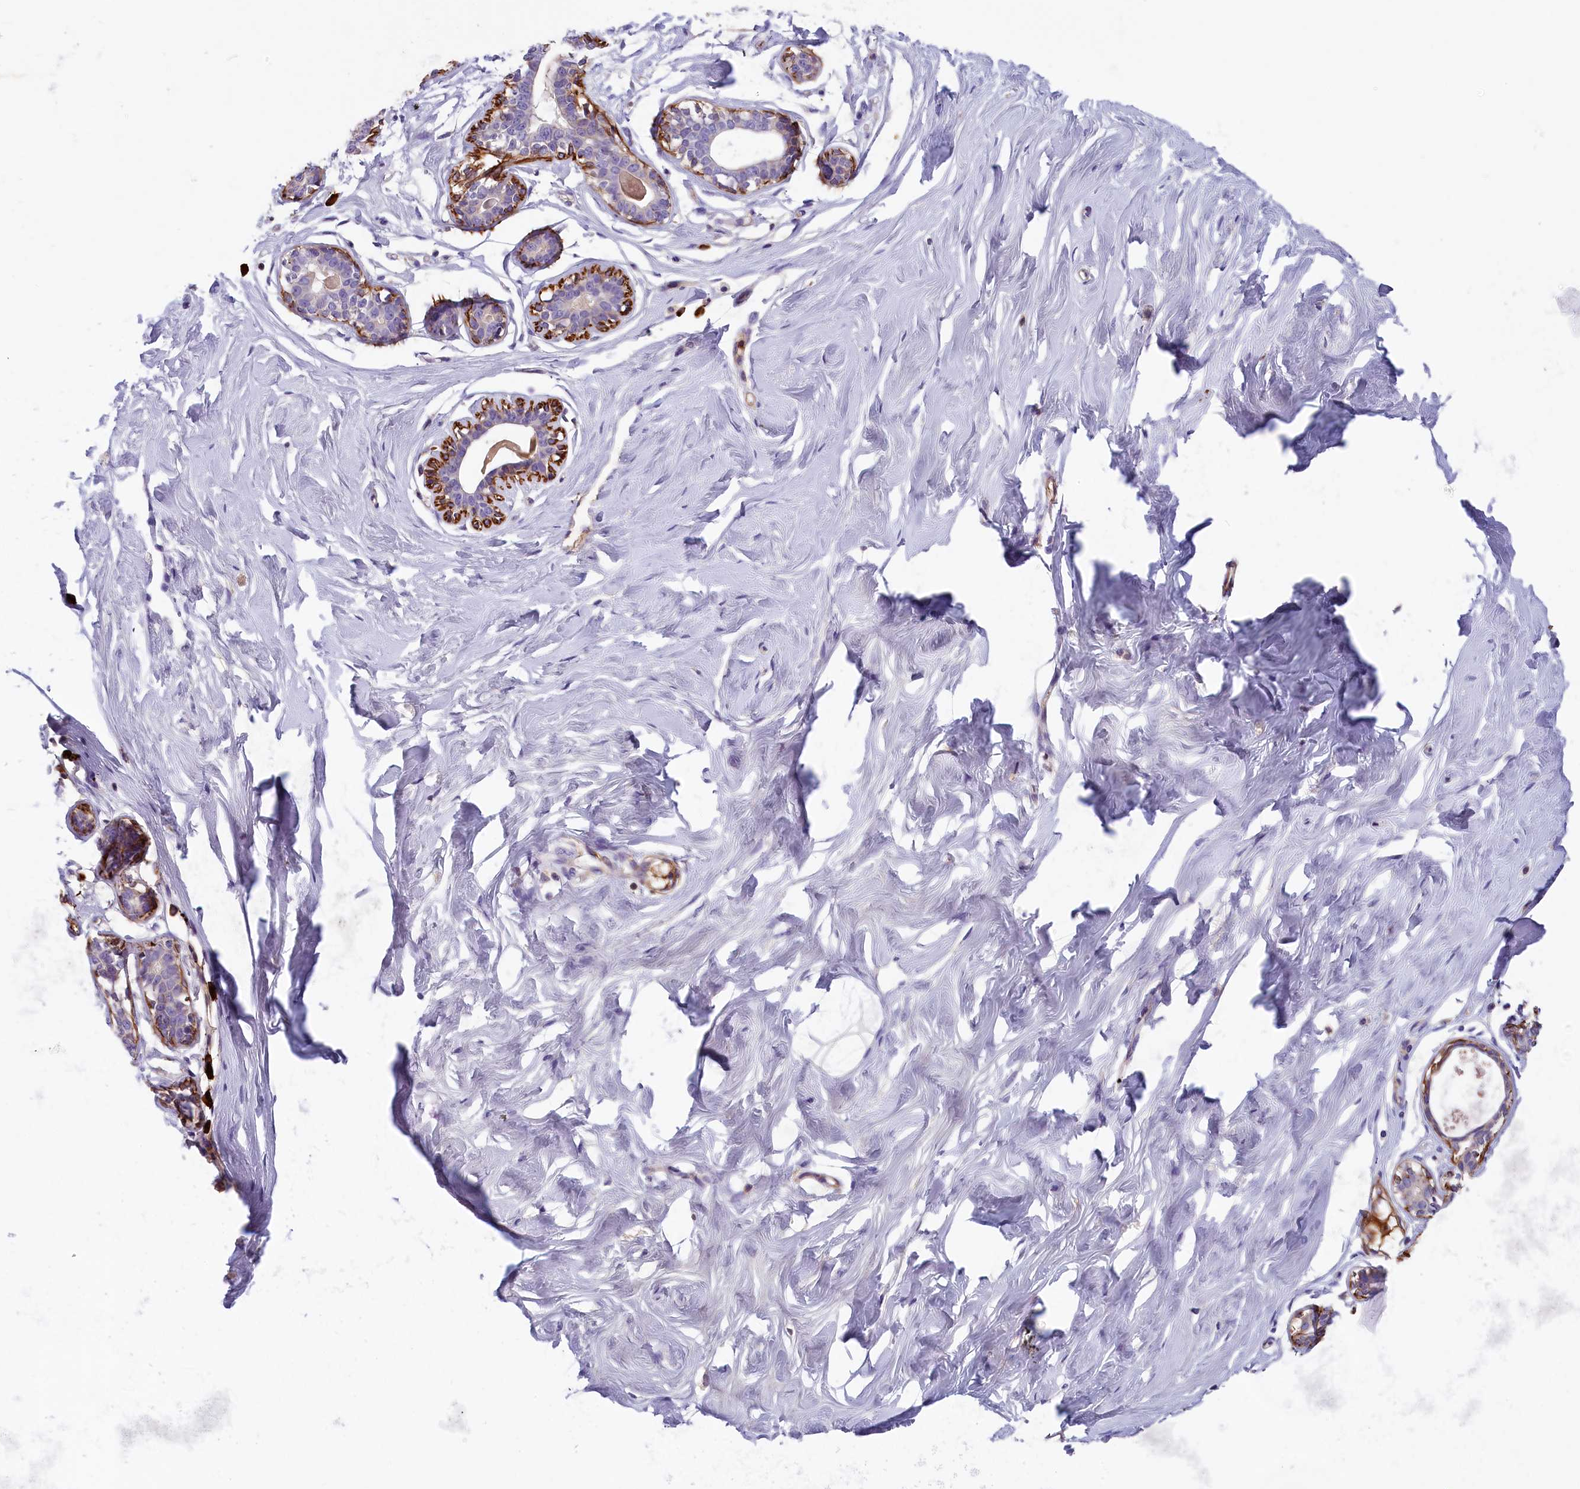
{"staining": {"intensity": "negative", "quantity": "none", "location": "none"}, "tissue": "breast", "cell_type": "Adipocytes", "image_type": "normal", "snomed": [{"axis": "morphology", "description": "Normal tissue, NOS"}, {"axis": "morphology", "description": "Adenoma, NOS"}, {"axis": "topography", "description": "Breast"}], "caption": "This is a histopathology image of immunohistochemistry (IHC) staining of normal breast, which shows no staining in adipocytes. The staining was performed using DAB (3,3'-diaminobenzidine) to visualize the protein expression in brown, while the nuclei were stained in blue with hematoxylin (Magnification: 20x).", "gene": "BCL2L13", "patient": {"sex": "female", "age": 23}}